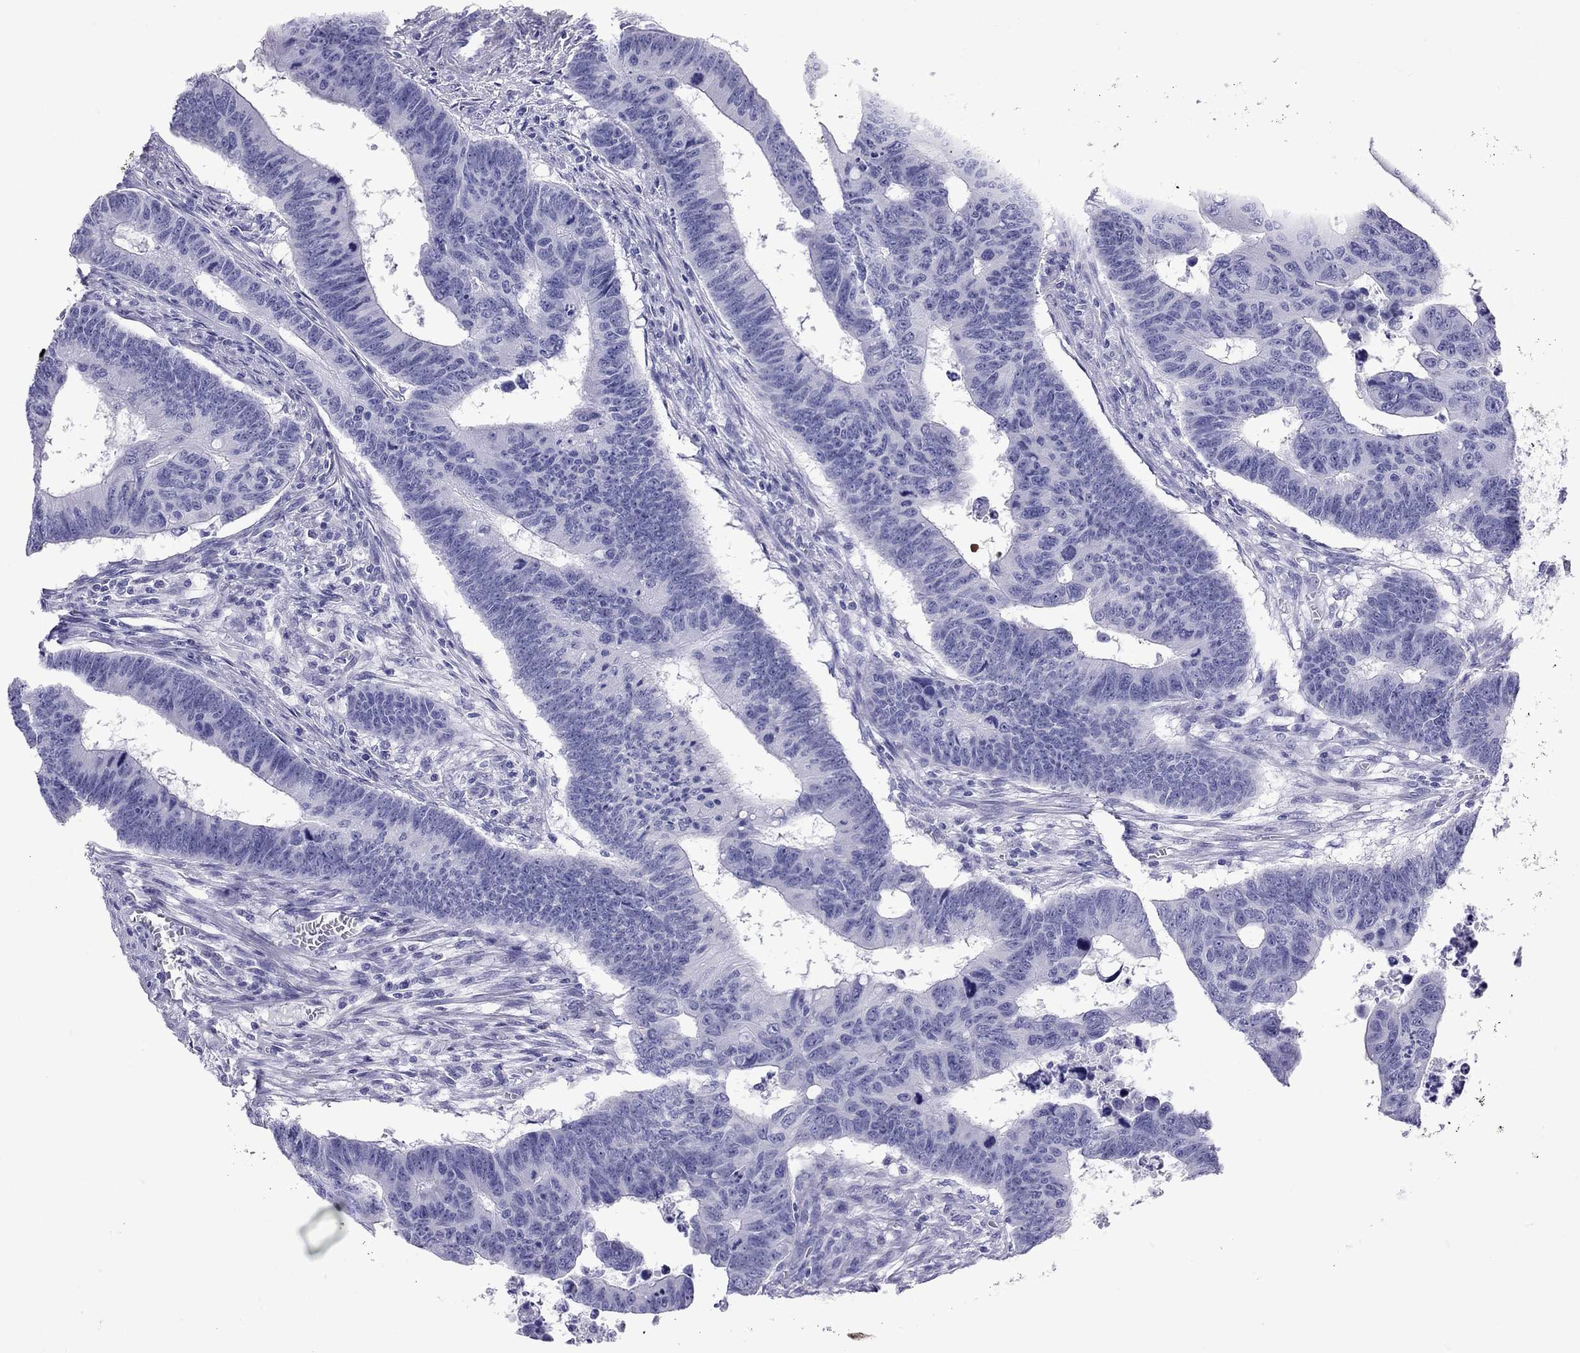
{"staining": {"intensity": "negative", "quantity": "none", "location": "none"}, "tissue": "colorectal cancer", "cell_type": "Tumor cells", "image_type": "cancer", "snomed": [{"axis": "morphology", "description": "Adenocarcinoma, NOS"}, {"axis": "topography", "description": "Appendix"}, {"axis": "topography", "description": "Colon"}, {"axis": "topography", "description": "Cecum"}, {"axis": "topography", "description": "Colon asc"}], "caption": "A histopathology image of adenocarcinoma (colorectal) stained for a protein displays no brown staining in tumor cells. Nuclei are stained in blue.", "gene": "GRIA2", "patient": {"sex": "female", "age": 85}}